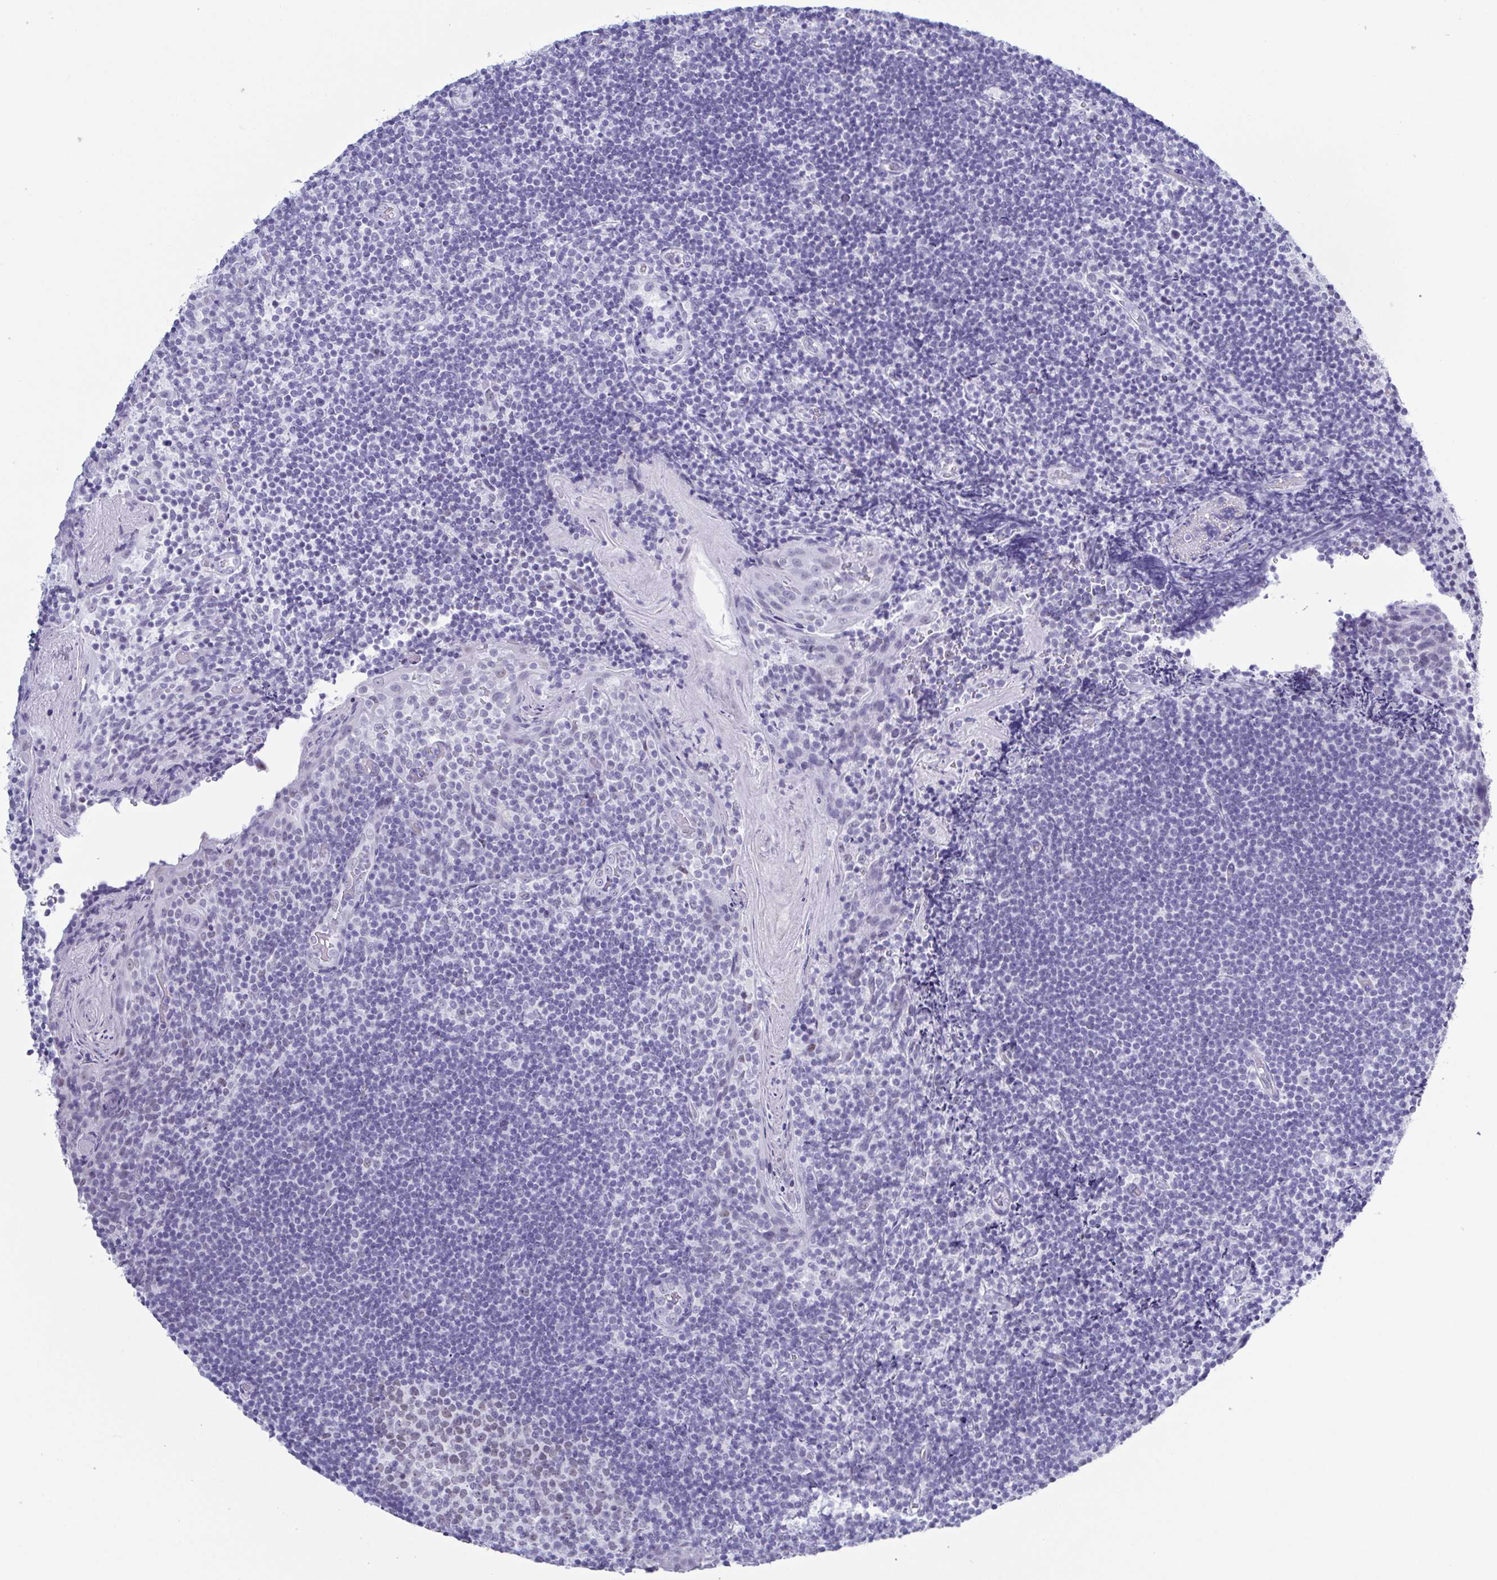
{"staining": {"intensity": "moderate", "quantity": "25%-75%", "location": "nuclear"}, "tissue": "tonsil", "cell_type": "Germinal center cells", "image_type": "normal", "snomed": [{"axis": "morphology", "description": "Normal tissue, NOS"}, {"axis": "topography", "description": "Tonsil"}], "caption": "This photomicrograph displays normal tonsil stained with immunohistochemistry to label a protein in brown. The nuclear of germinal center cells show moderate positivity for the protein. Nuclei are counter-stained blue.", "gene": "SUGP2", "patient": {"sex": "female", "age": 10}}